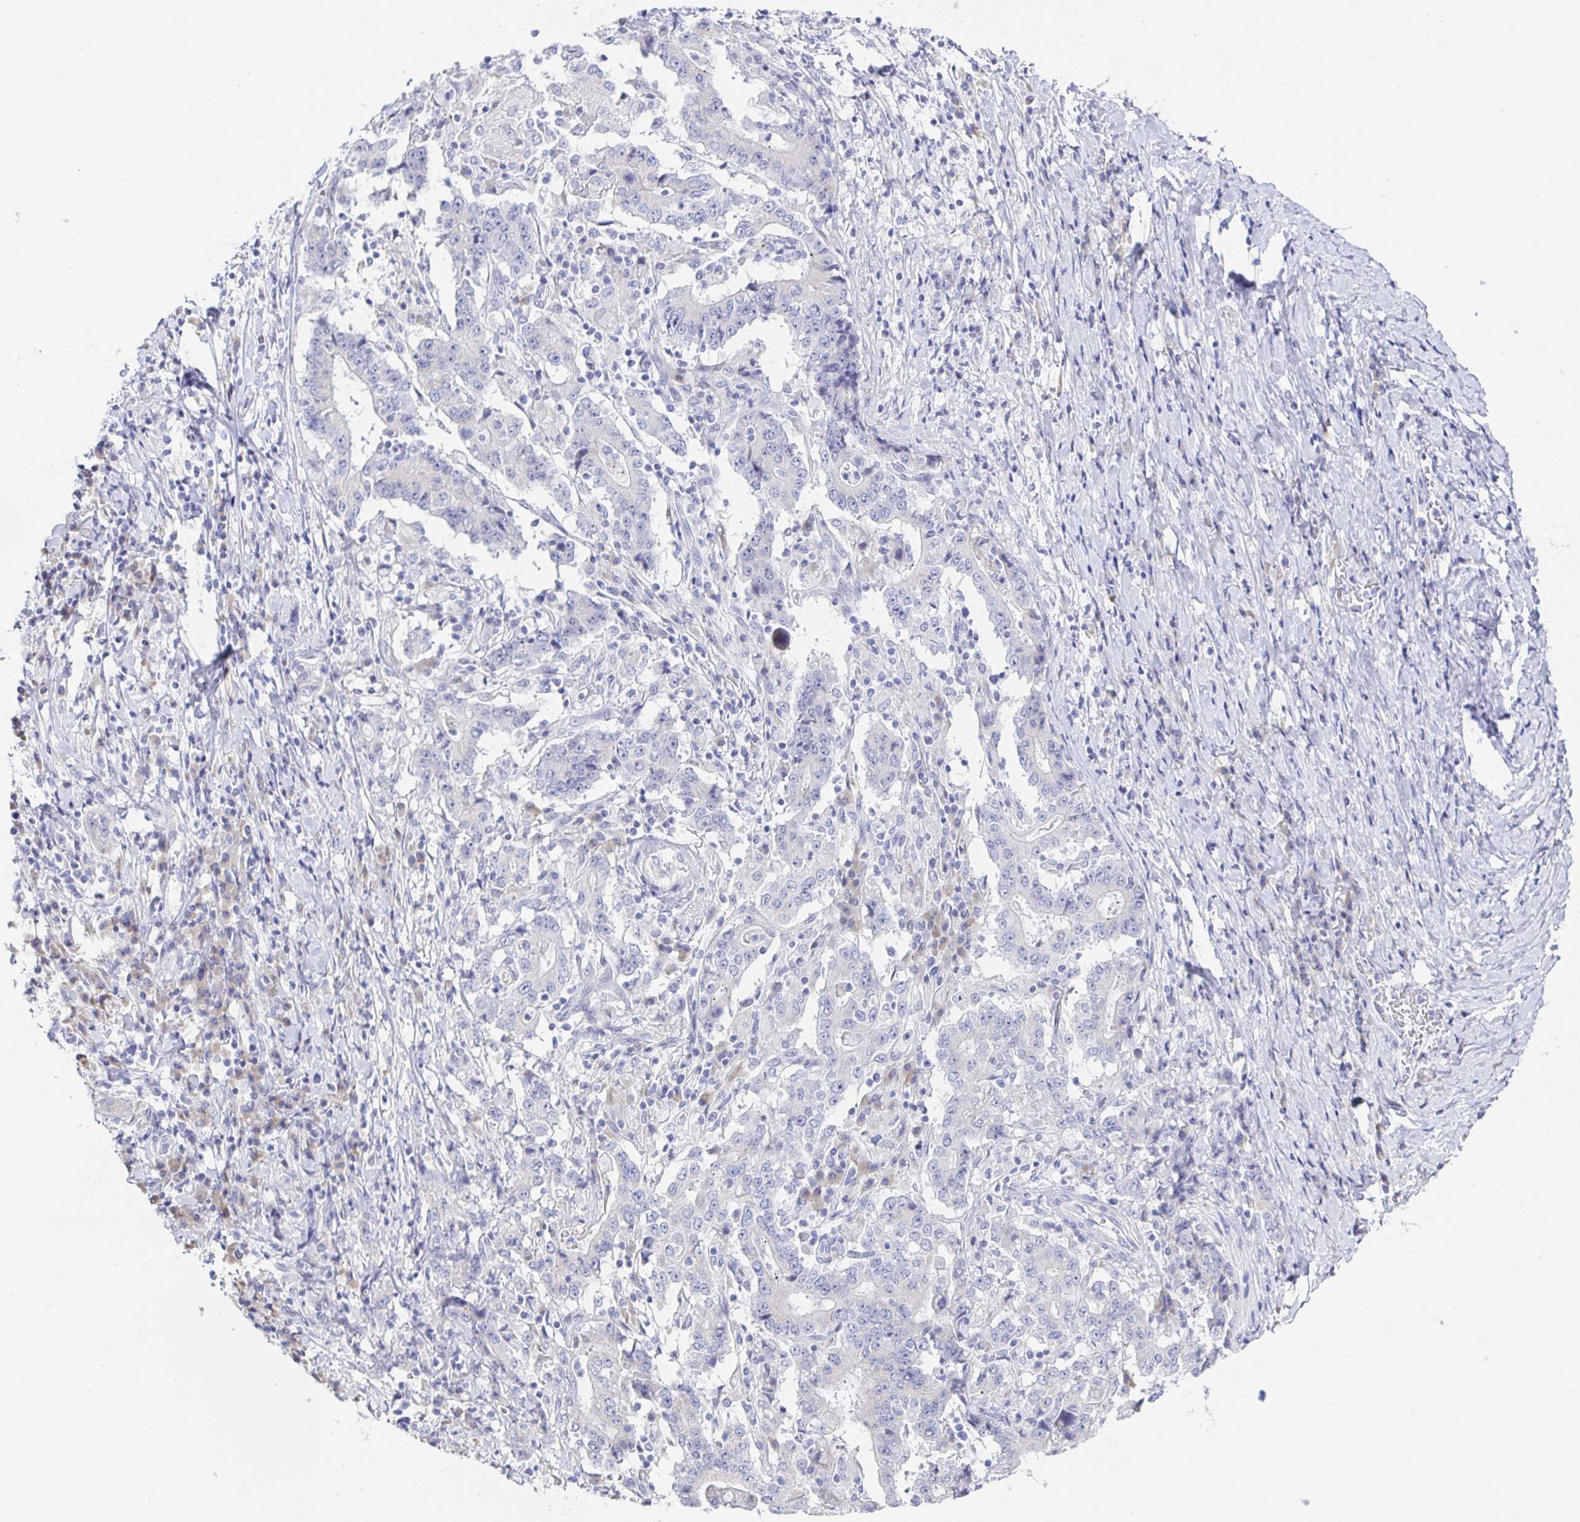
{"staining": {"intensity": "negative", "quantity": "none", "location": "none"}, "tissue": "stomach cancer", "cell_type": "Tumor cells", "image_type": "cancer", "snomed": [{"axis": "morphology", "description": "Normal tissue, NOS"}, {"axis": "morphology", "description": "Adenocarcinoma, NOS"}, {"axis": "topography", "description": "Stomach, upper"}, {"axis": "topography", "description": "Stomach"}], "caption": "Immunohistochemistry (IHC) photomicrograph of neoplastic tissue: stomach cancer (adenocarcinoma) stained with DAB (3,3'-diaminobenzidine) reveals no significant protein staining in tumor cells.", "gene": "SIAH3", "patient": {"sex": "male", "age": 59}}